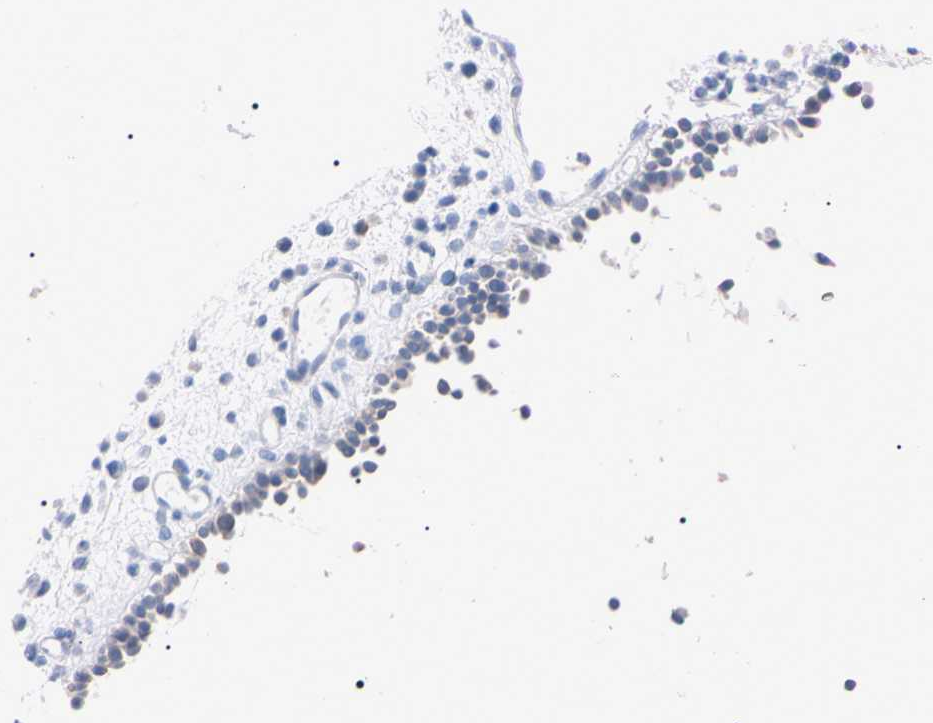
{"staining": {"intensity": "negative", "quantity": "none", "location": "none"}, "tissue": "nasopharynx", "cell_type": "Respiratory epithelial cells", "image_type": "normal", "snomed": [{"axis": "morphology", "description": "Normal tissue, NOS"}, {"axis": "topography", "description": "Nasopharynx"}], "caption": "Immunohistochemistry (IHC) micrograph of benign nasopharynx: nasopharynx stained with DAB (3,3'-diaminobenzidine) displays no significant protein expression in respiratory epithelial cells.", "gene": "ELN", "patient": {"sex": "female", "age": 51}}